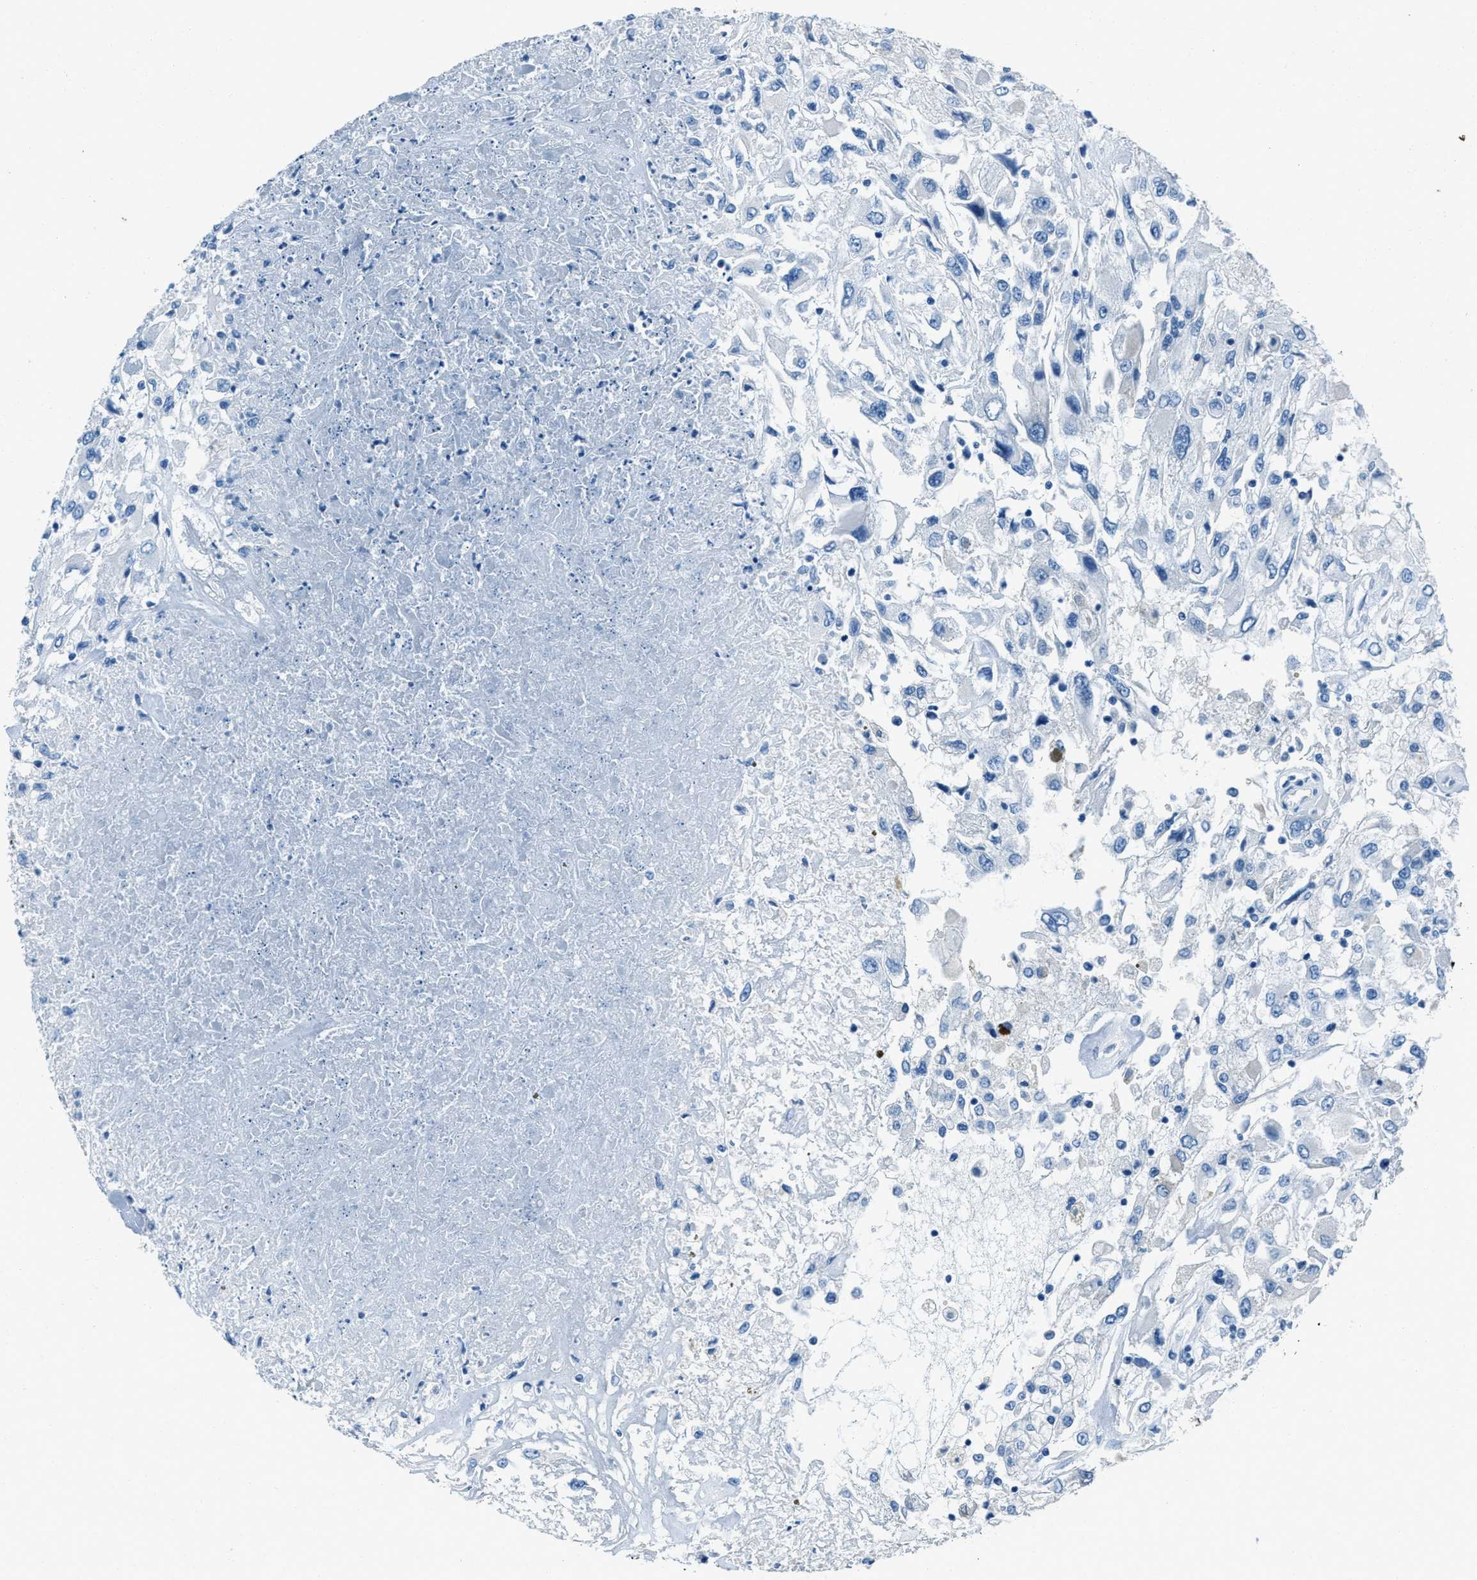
{"staining": {"intensity": "negative", "quantity": "none", "location": "none"}, "tissue": "renal cancer", "cell_type": "Tumor cells", "image_type": "cancer", "snomed": [{"axis": "morphology", "description": "Adenocarcinoma, NOS"}, {"axis": "topography", "description": "Kidney"}], "caption": "Tumor cells show no significant protein staining in renal cancer (adenocarcinoma). Brightfield microscopy of immunohistochemistry stained with DAB (brown) and hematoxylin (blue), captured at high magnification.", "gene": "AMACR", "patient": {"sex": "female", "age": 52}}